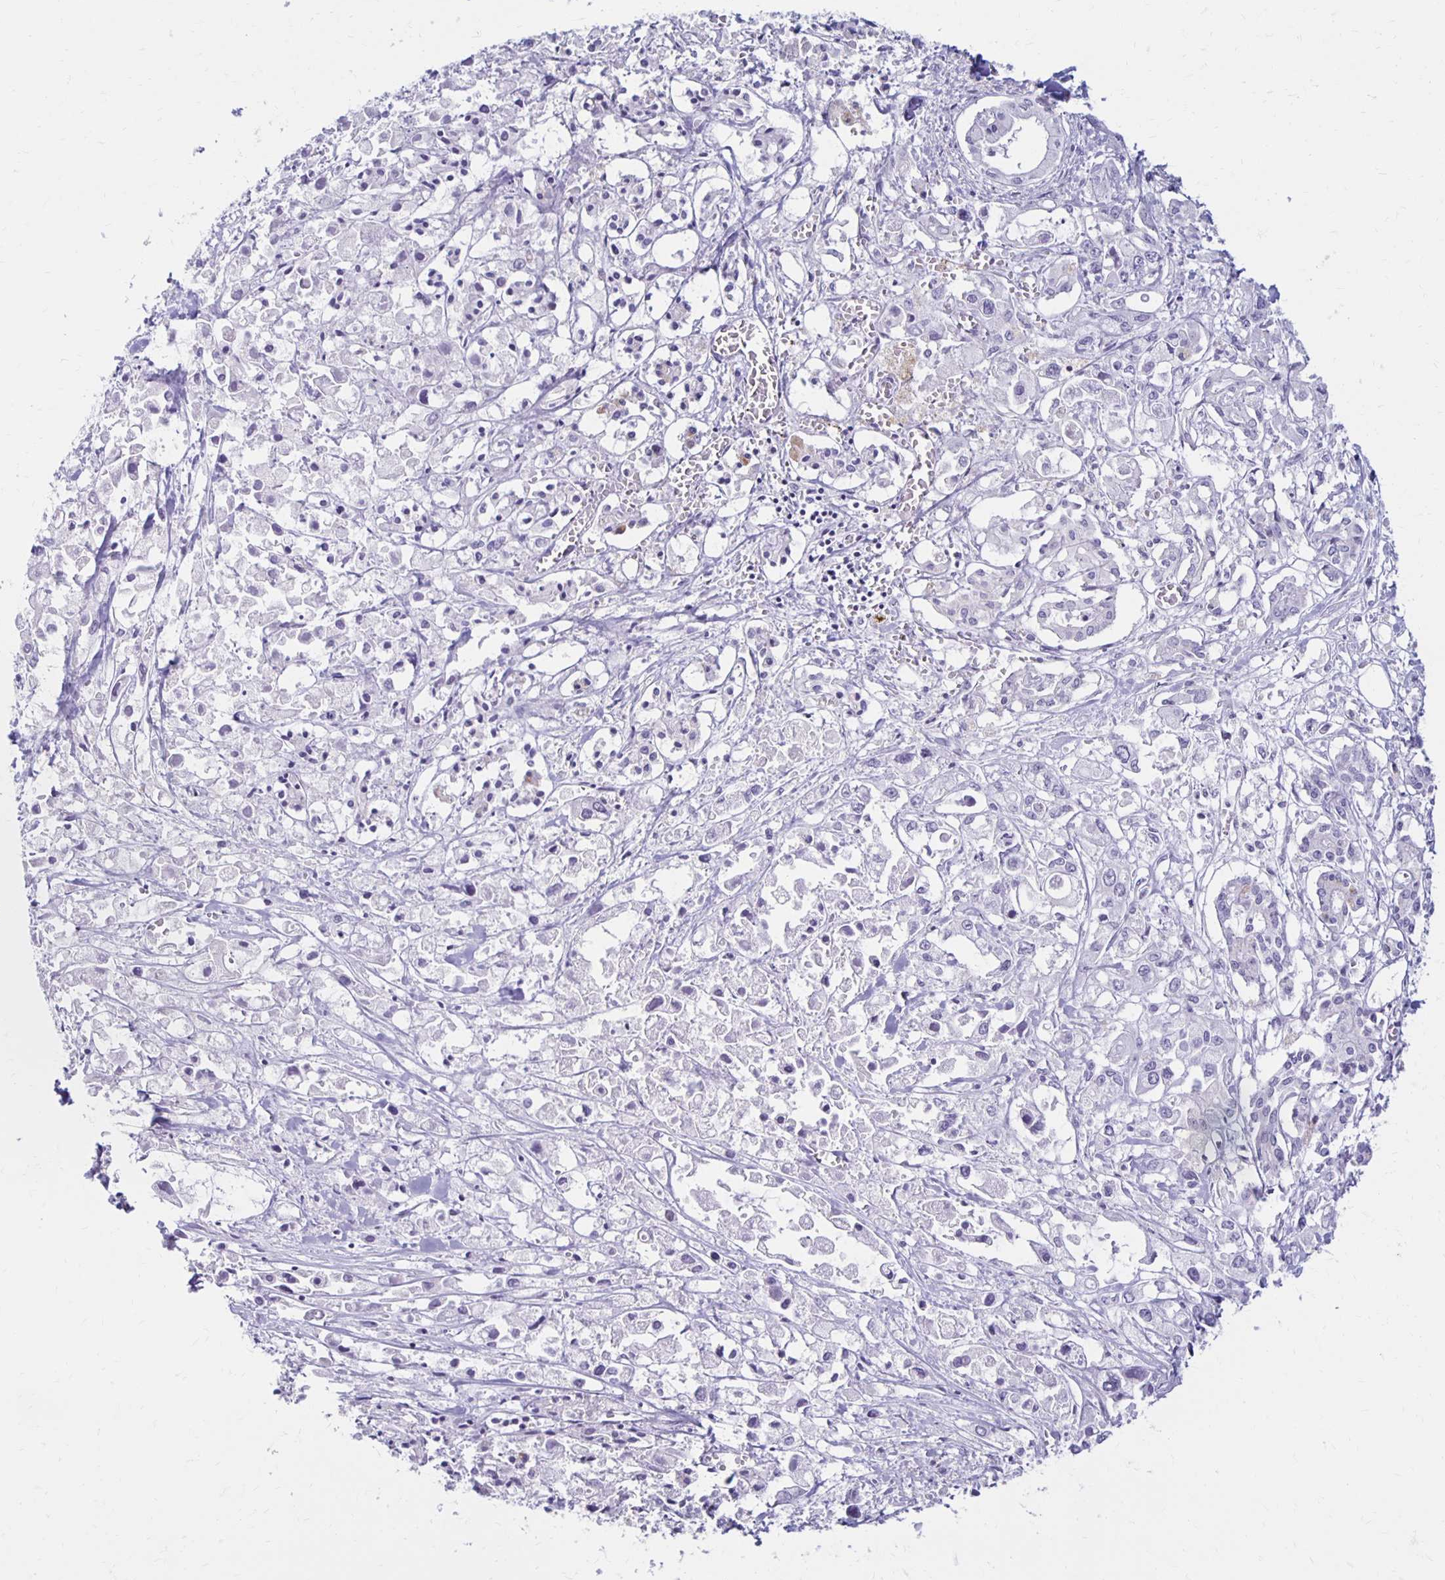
{"staining": {"intensity": "negative", "quantity": "none", "location": "none"}, "tissue": "pancreatic cancer", "cell_type": "Tumor cells", "image_type": "cancer", "snomed": [{"axis": "morphology", "description": "Adenocarcinoma, NOS"}, {"axis": "topography", "description": "Pancreas"}], "caption": "Immunohistochemistry (IHC) histopathology image of pancreatic cancer (adenocarcinoma) stained for a protein (brown), which displays no staining in tumor cells.", "gene": "RYR1", "patient": {"sex": "male", "age": 71}}